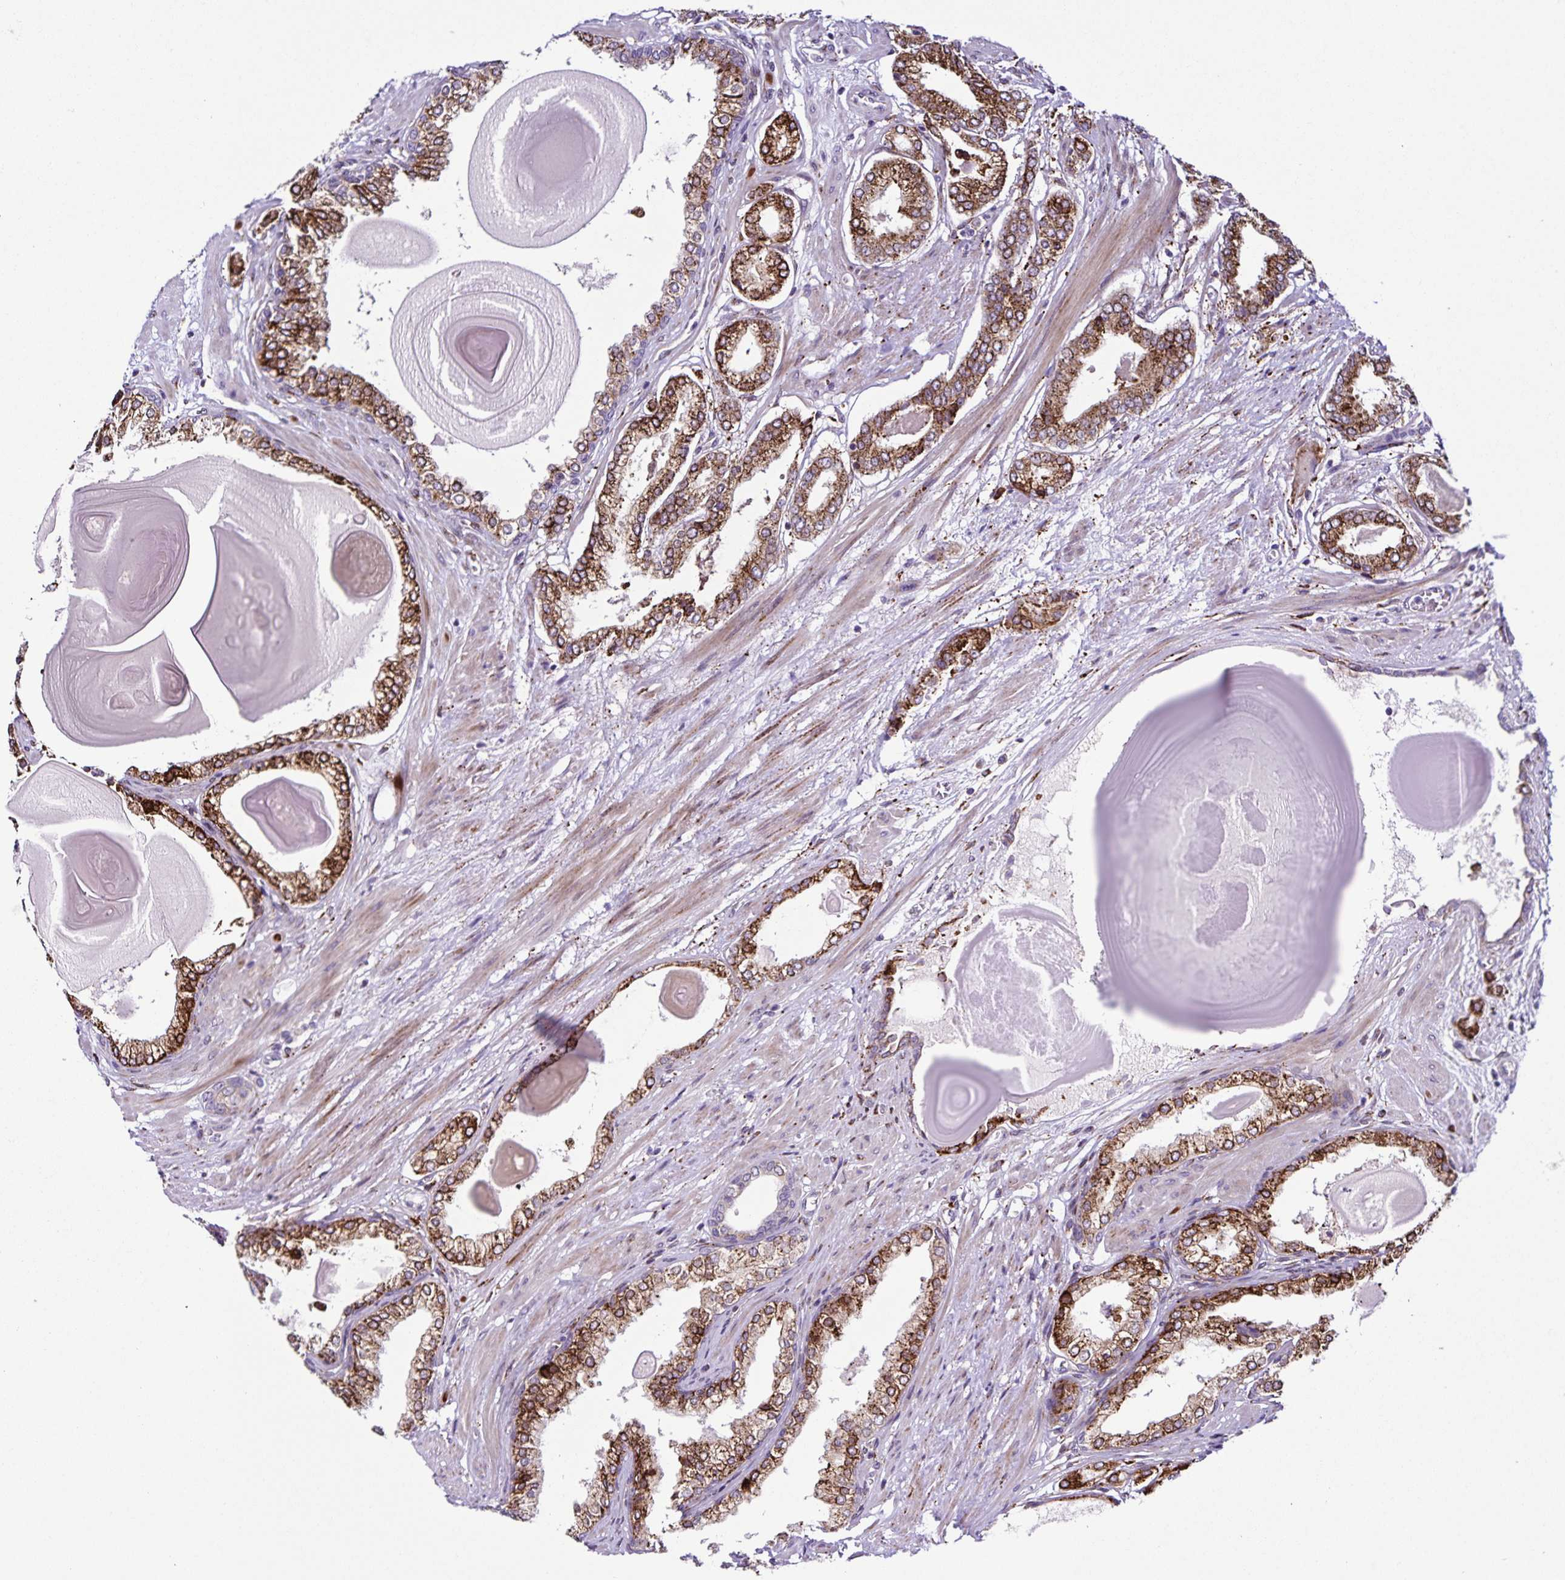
{"staining": {"intensity": "strong", "quantity": ">75%", "location": "cytoplasmic/membranous"}, "tissue": "prostate cancer", "cell_type": "Tumor cells", "image_type": "cancer", "snomed": [{"axis": "morphology", "description": "Adenocarcinoma, Low grade"}, {"axis": "topography", "description": "Prostate"}], "caption": "Protein staining displays strong cytoplasmic/membranous staining in approximately >75% of tumor cells in prostate cancer. The staining was performed using DAB to visualize the protein expression in brown, while the nuclei were stained in blue with hematoxylin (Magnification: 20x).", "gene": "OSBPL5", "patient": {"sex": "male", "age": 64}}